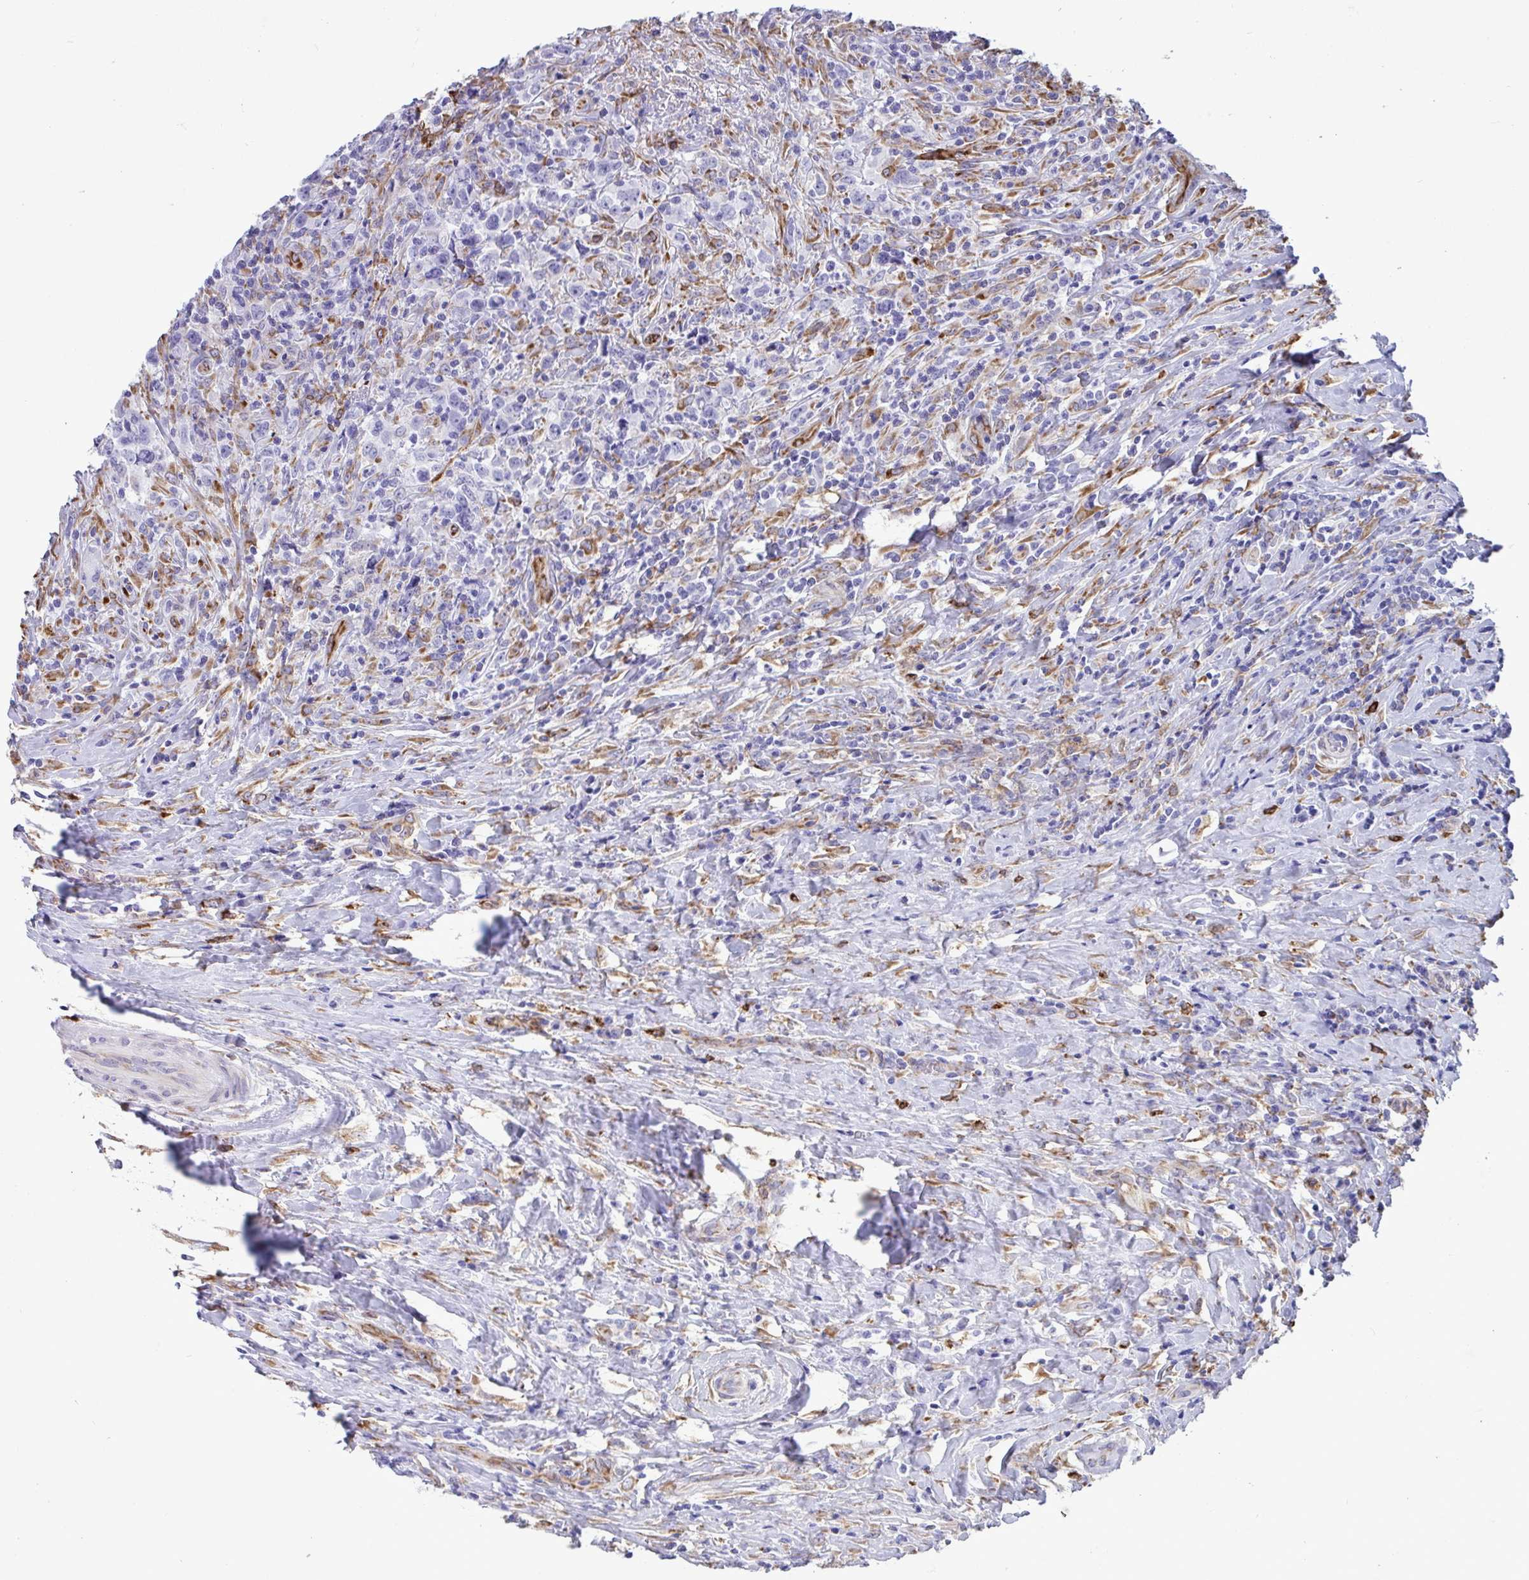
{"staining": {"intensity": "negative", "quantity": "none", "location": "none"}, "tissue": "lymphoma", "cell_type": "Tumor cells", "image_type": "cancer", "snomed": [{"axis": "morphology", "description": "Hodgkin's disease, NOS"}, {"axis": "topography", "description": "Lymph node"}], "caption": "Immunohistochemistry of lymphoma reveals no expression in tumor cells.", "gene": "ASPH", "patient": {"sex": "female", "age": 18}}